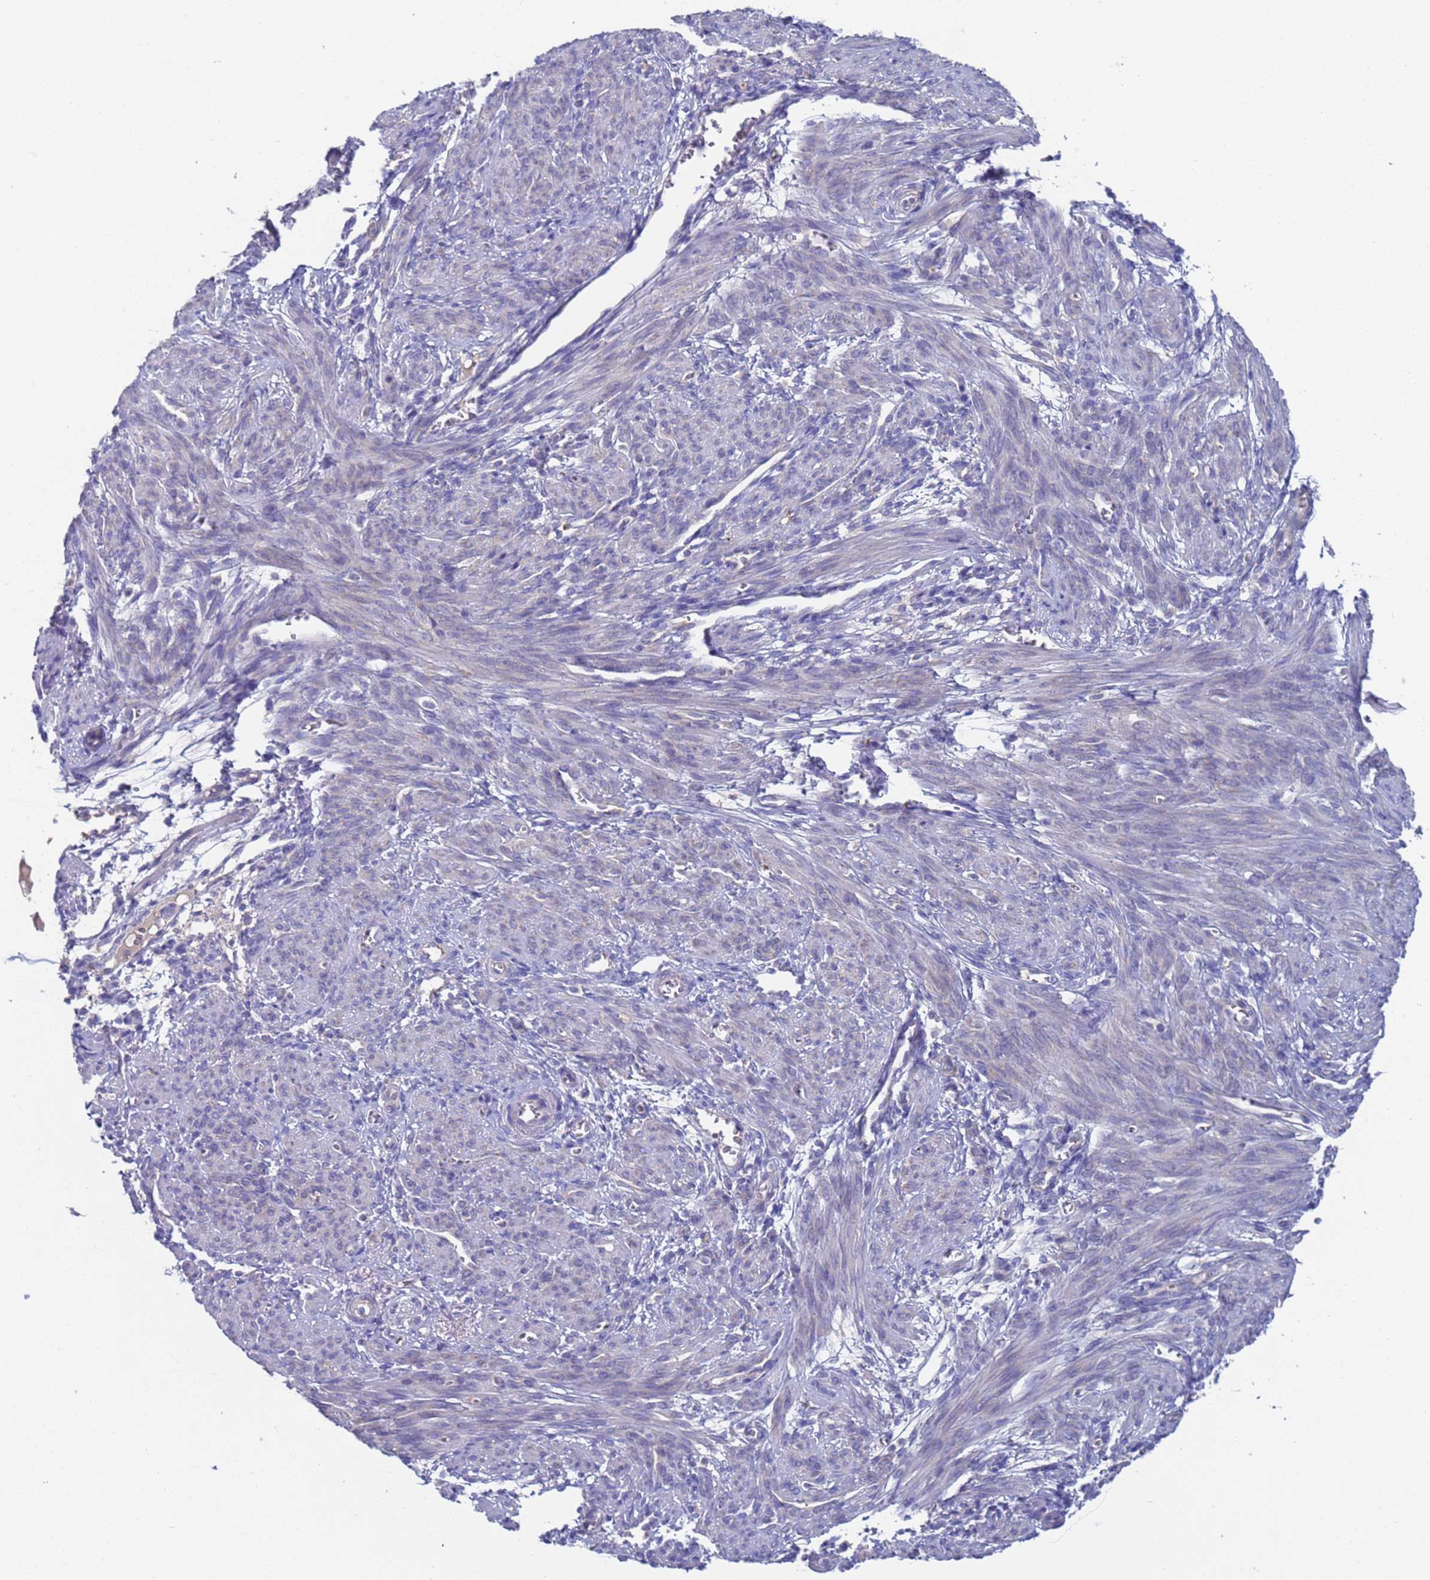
{"staining": {"intensity": "negative", "quantity": "none", "location": "none"}, "tissue": "smooth muscle", "cell_type": "Smooth muscle cells", "image_type": "normal", "snomed": [{"axis": "morphology", "description": "Normal tissue, NOS"}, {"axis": "topography", "description": "Smooth muscle"}], "caption": "Histopathology image shows no protein positivity in smooth muscle cells of normal smooth muscle.", "gene": "PET117", "patient": {"sex": "female", "age": 39}}